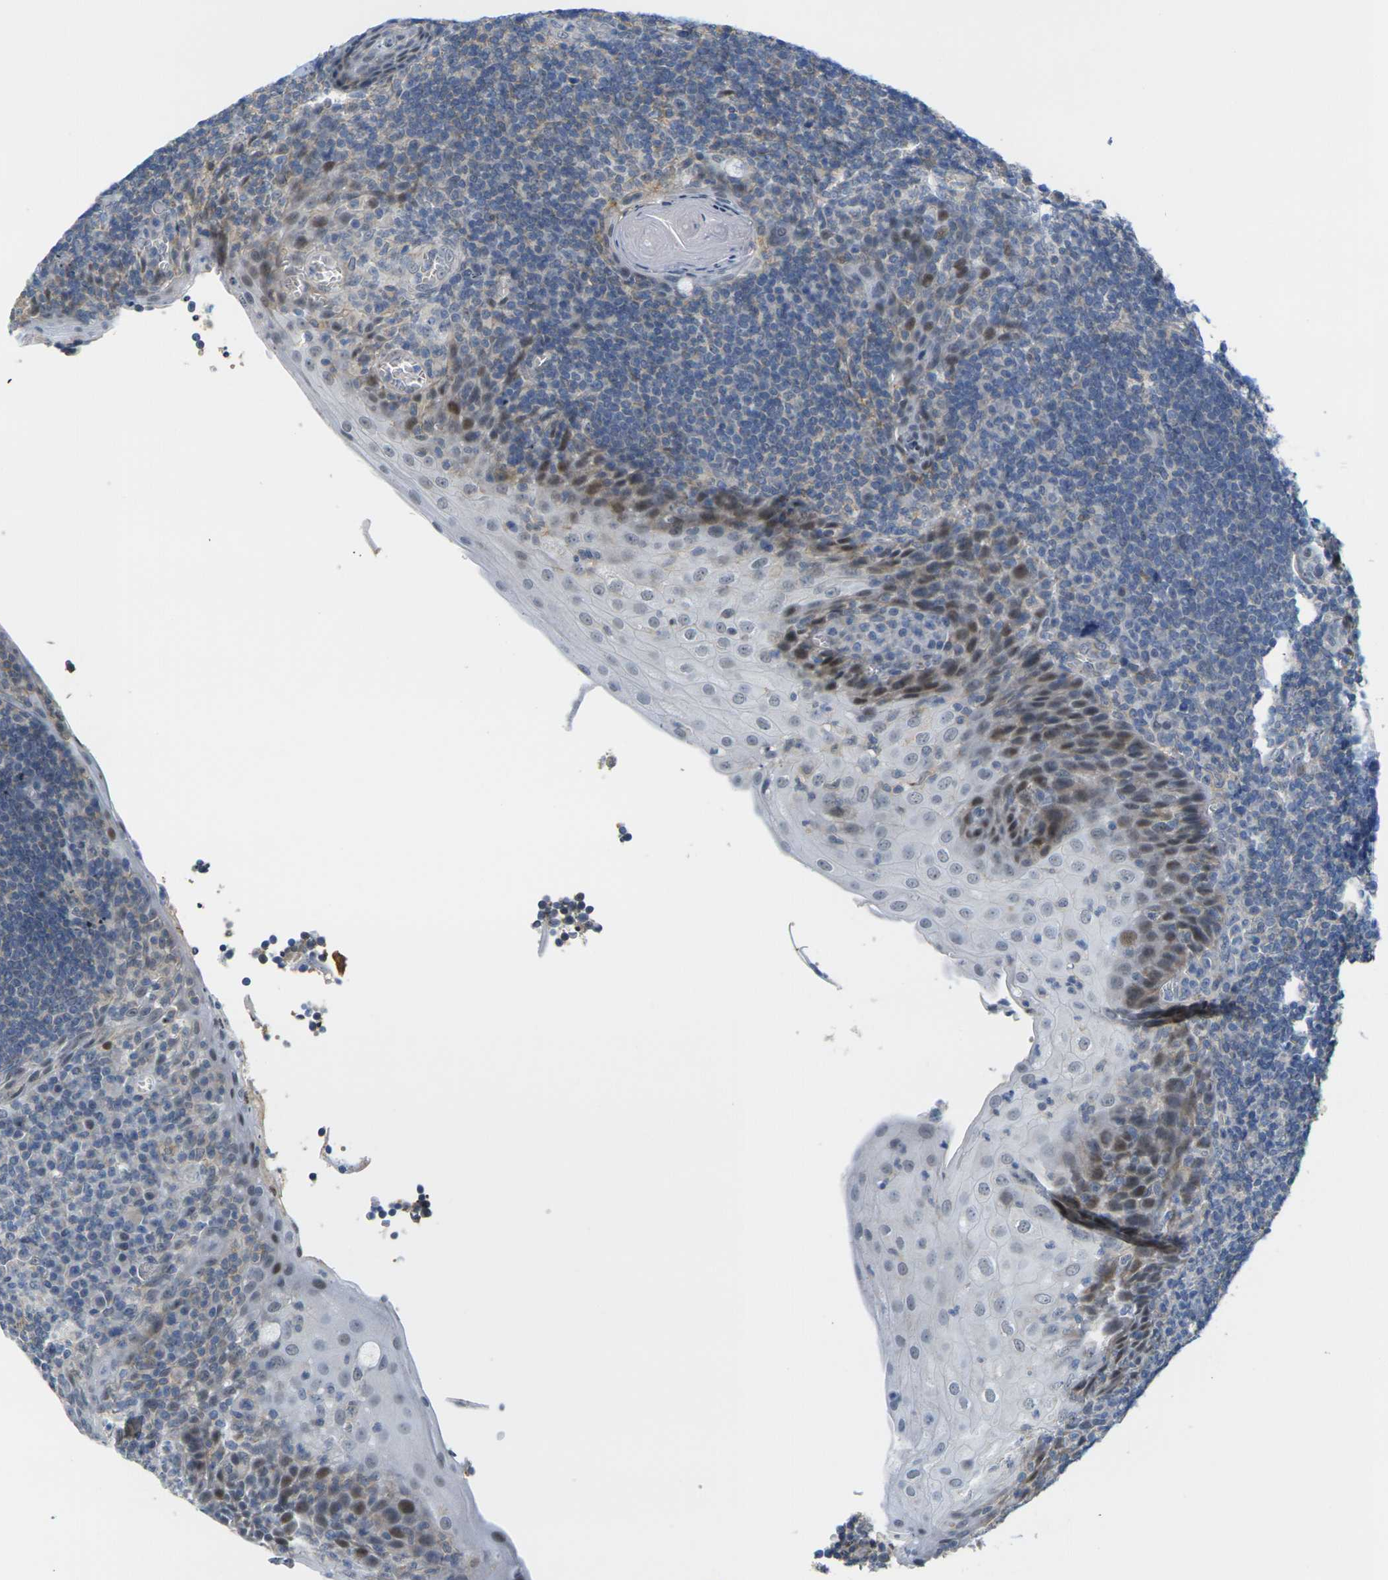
{"staining": {"intensity": "weak", "quantity": "<25%", "location": "cytoplasmic/membranous"}, "tissue": "tonsil", "cell_type": "Germinal center cells", "image_type": "normal", "snomed": [{"axis": "morphology", "description": "Normal tissue, NOS"}, {"axis": "topography", "description": "Tonsil"}], "caption": "IHC image of benign tonsil: human tonsil stained with DAB (3,3'-diaminobenzidine) demonstrates no significant protein staining in germinal center cells.", "gene": "OTOF", "patient": {"sex": "male", "age": 37}}